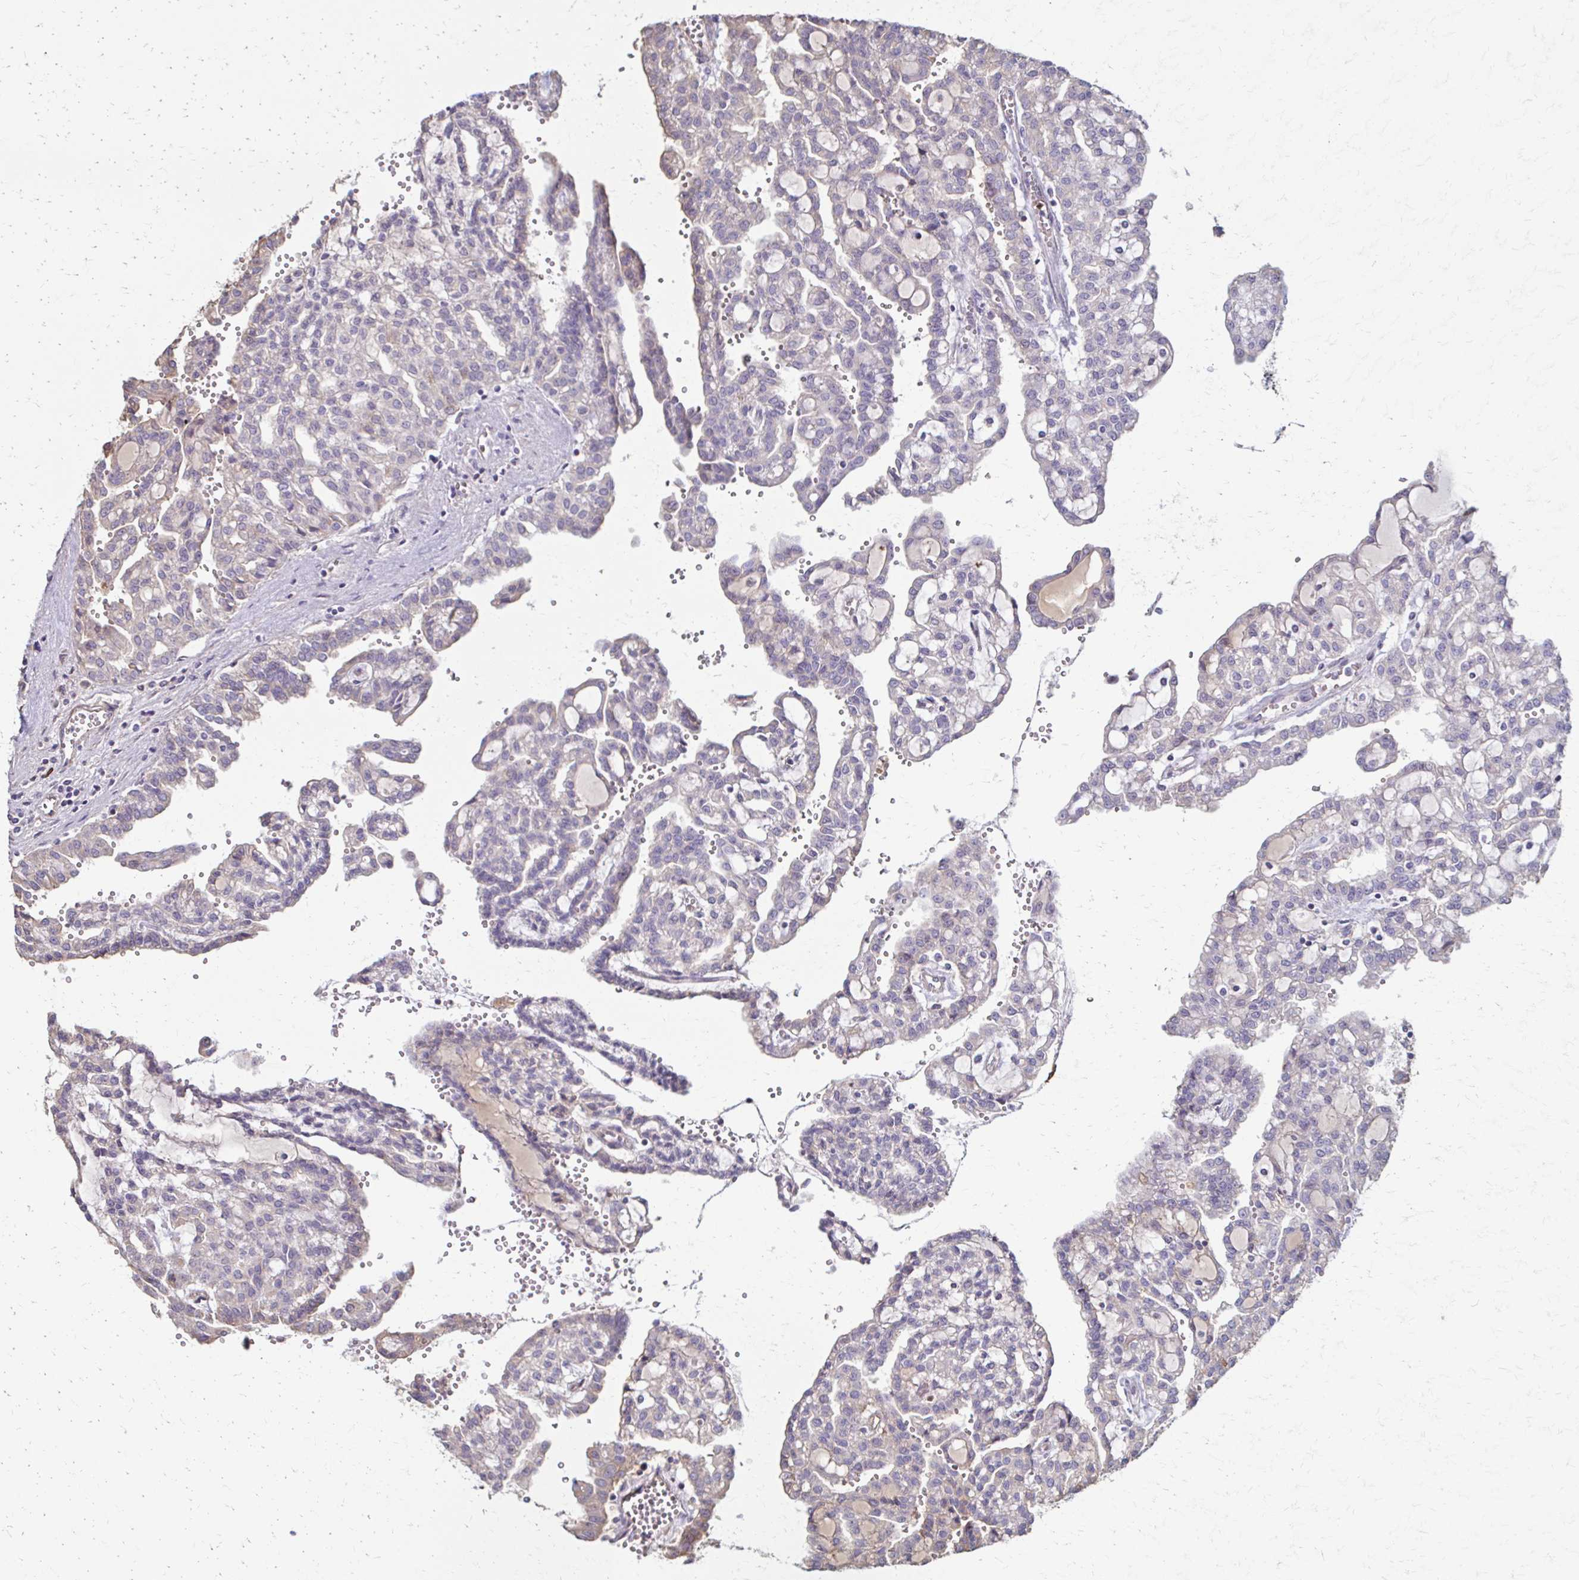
{"staining": {"intensity": "negative", "quantity": "none", "location": "none"}, "tissue": "renal cancer", "cell_type": "Tumor cells", "image_type": "cancer", "snomed": [{"axis": "morphology", "description": "Adenocarcinoma, NOS"}, {"axis": "topography", "description": "Kidney"}], "caption": "Tumor cells are negative for protein expression in human renal cancer (adenocarcinoma).", "gene": "IL18BP", "patient": {"sex": "male", "age": 63}}